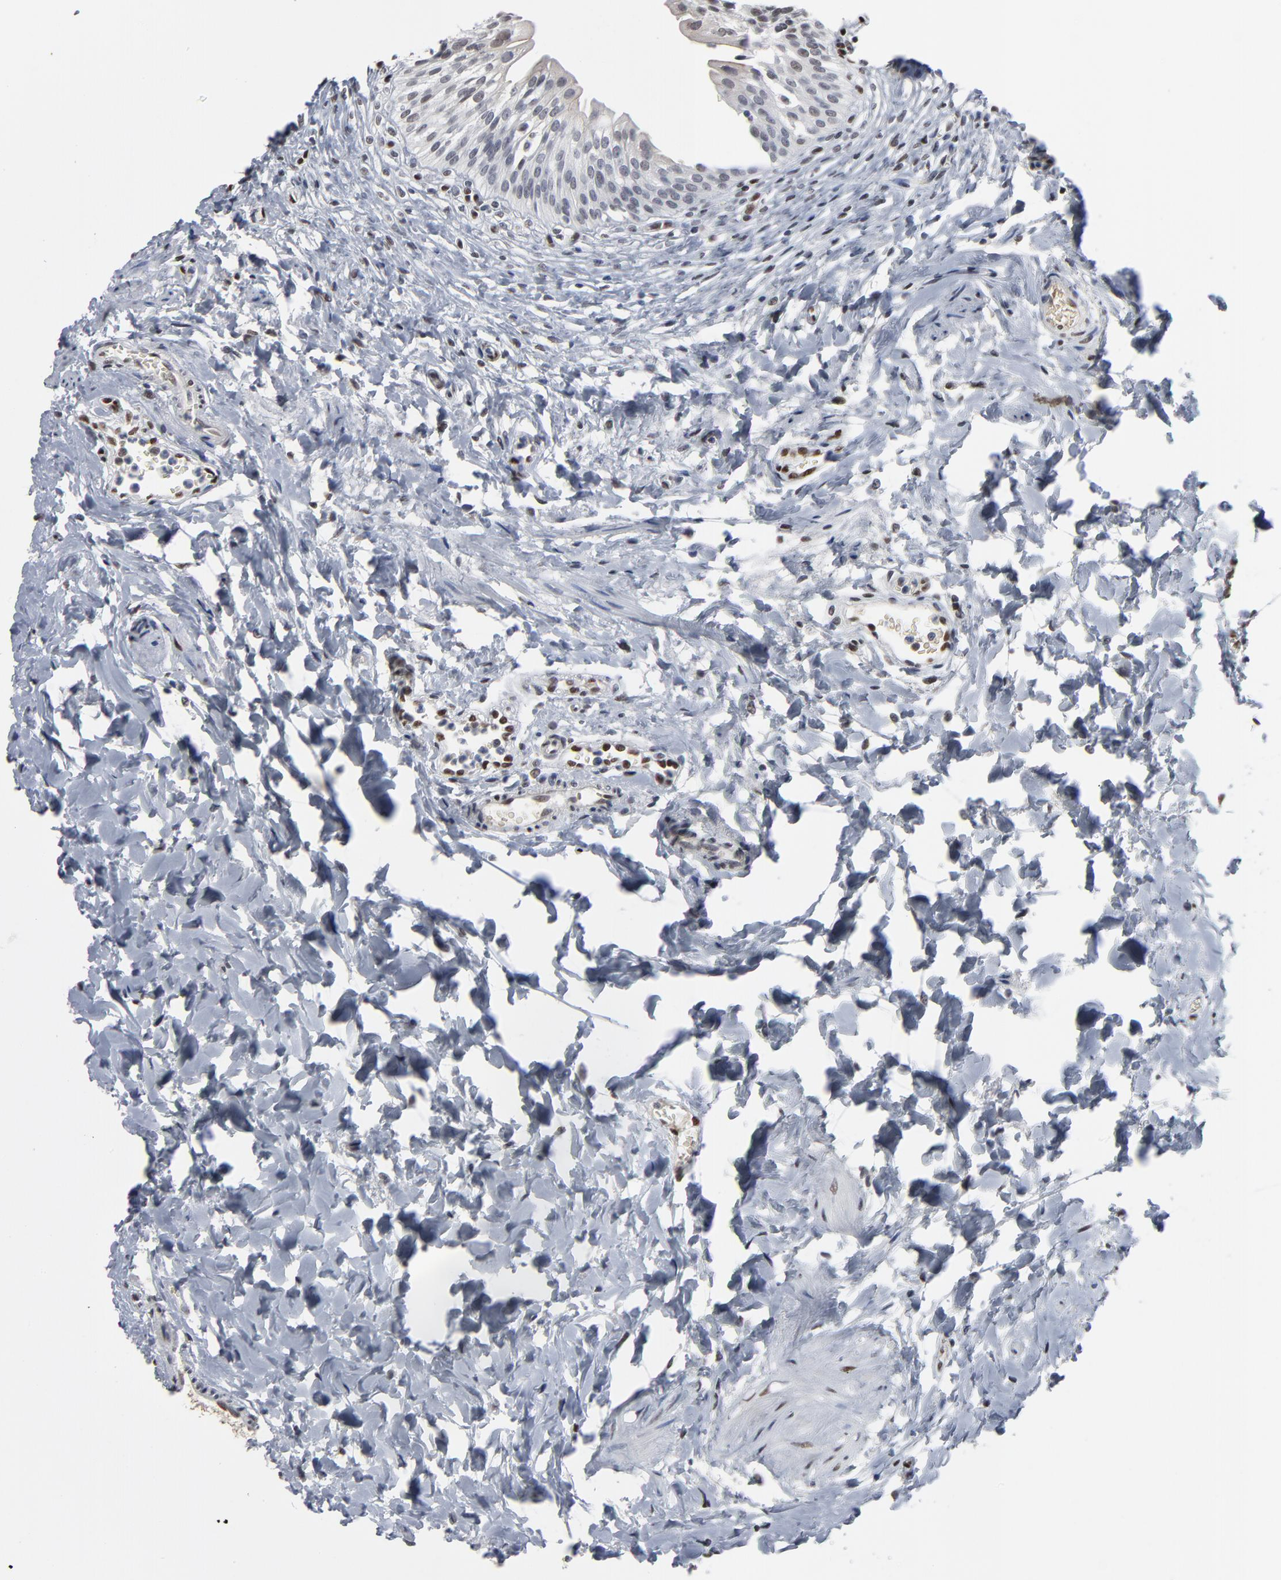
{"staining": {"intensity": "negative", "quantity": "none", "location": "none"}, "tissue": "urinary bladder", "cell_type": "Urothelial cells", "image_type": "normal", "snomed": [{"axis": "morphology", "description": "Normal tissue, NOS"}, {"axis": "topography", "description": "Urinary bladder"}], "caption": "Immunohistochemistry photomicrograph of unremarkable human urinary bladder stained for a protein (brown), which exhibits no positivity in urothelial cells. The staining was performed using DAB (3,3'-diaminobenzidine) to visualize the protein expression in brown, while the nuclei were stained in blue with hematoxylin (Magnification: 20x).", "gene": "ATF7", "patient": {"sex": "female", "age": 80}}